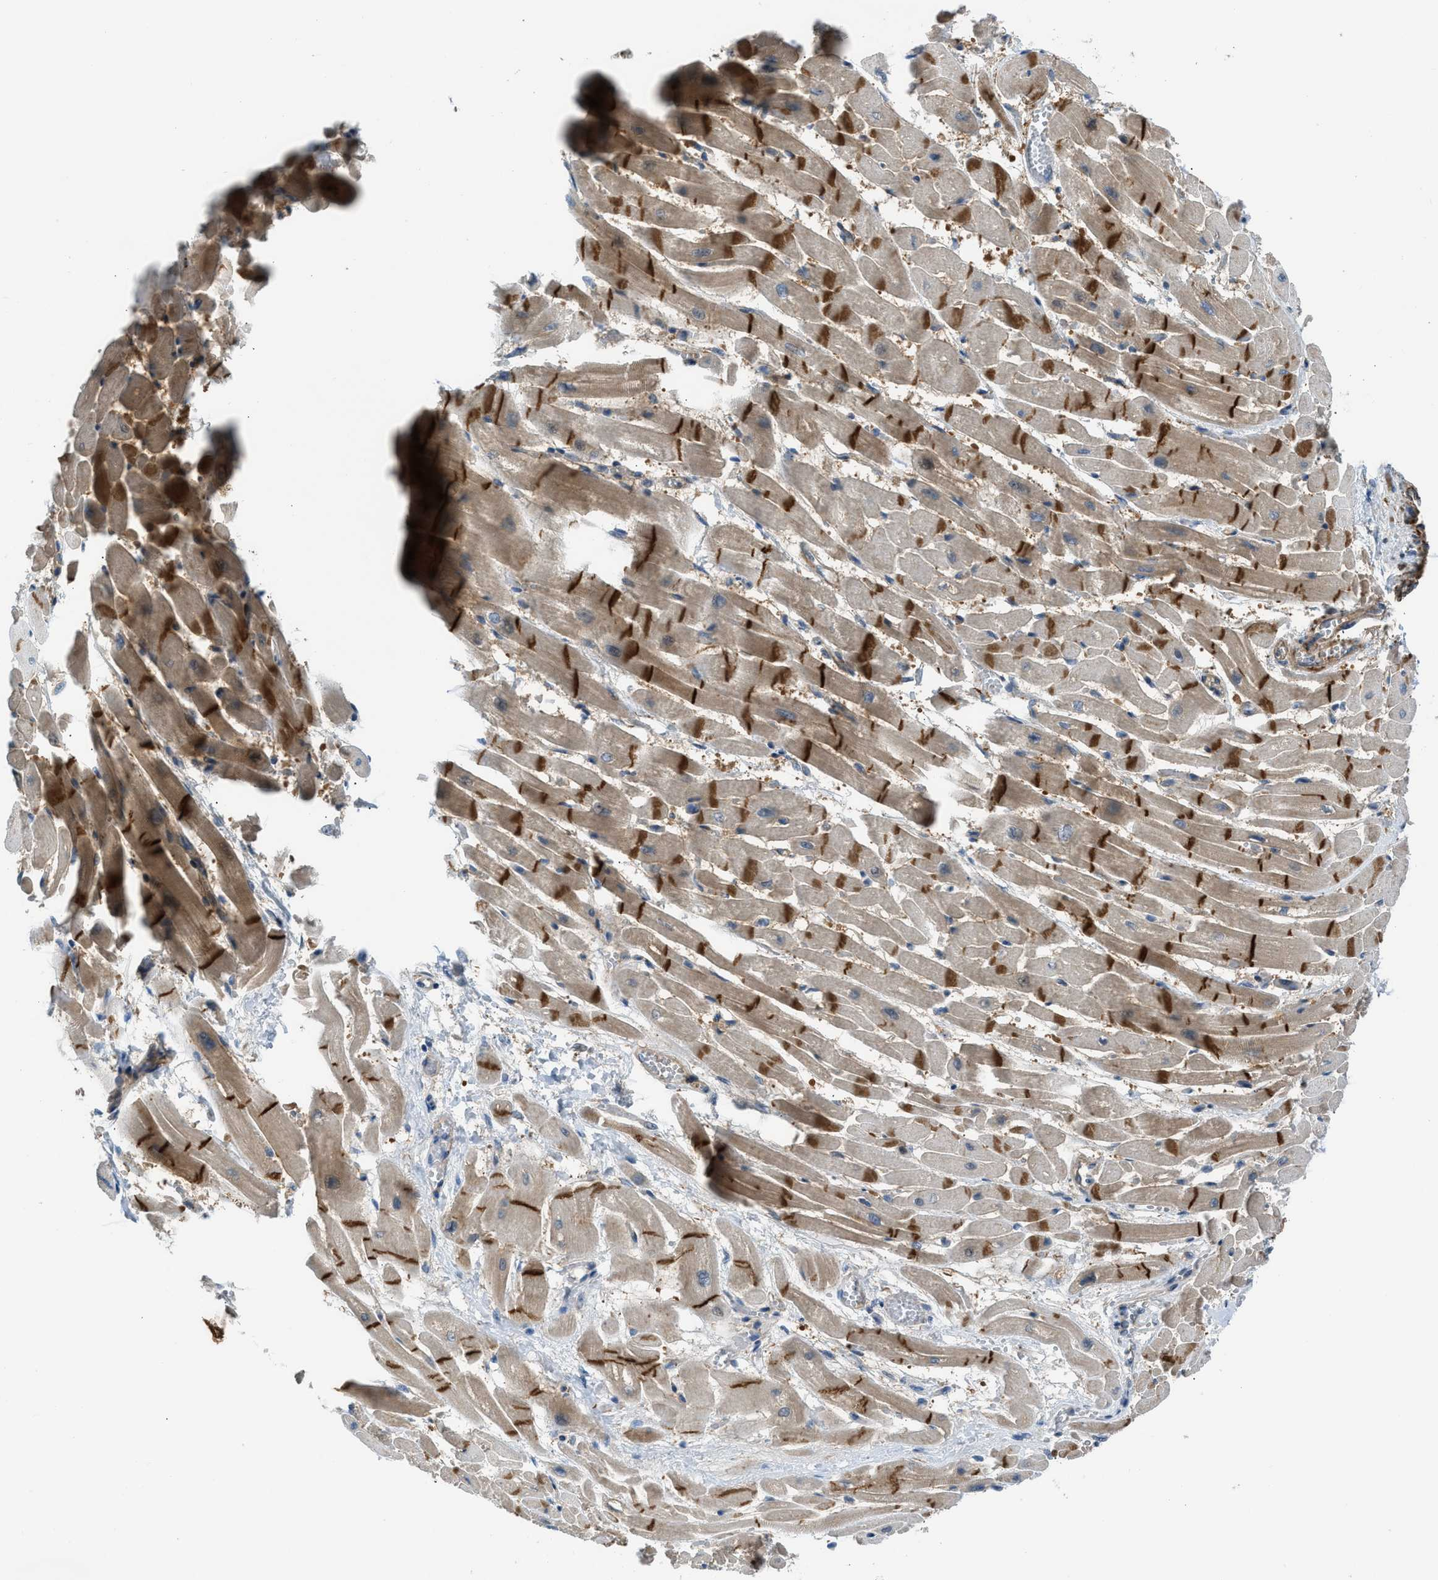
{"staining": {"intensity": "strong", "quantity": "25%-75%", "location": "cytoplasmic/membranous"}, "tissue": "heart muscle", "cell_type": "Cardiomyocytes", "image_type": "normal", "snomed": [{"axis": "morphology", "description": "Normal tissue, NOS"}, {"axis": "topography", "description": "Heart"}], "caption": "Immunohistochemical staining of unremarkable human heart muscle displays 25%-75% levels of strong cytoplasmic/membranous protein staining in approximately 25%-75% of cardiomyocytes. Using DAB (brown) and hematoxylin (blue) stains, captured at high magnification using brightfield microscopy.", "gene": "SESN2", "patient": {"sex": "male", "age": 45}}